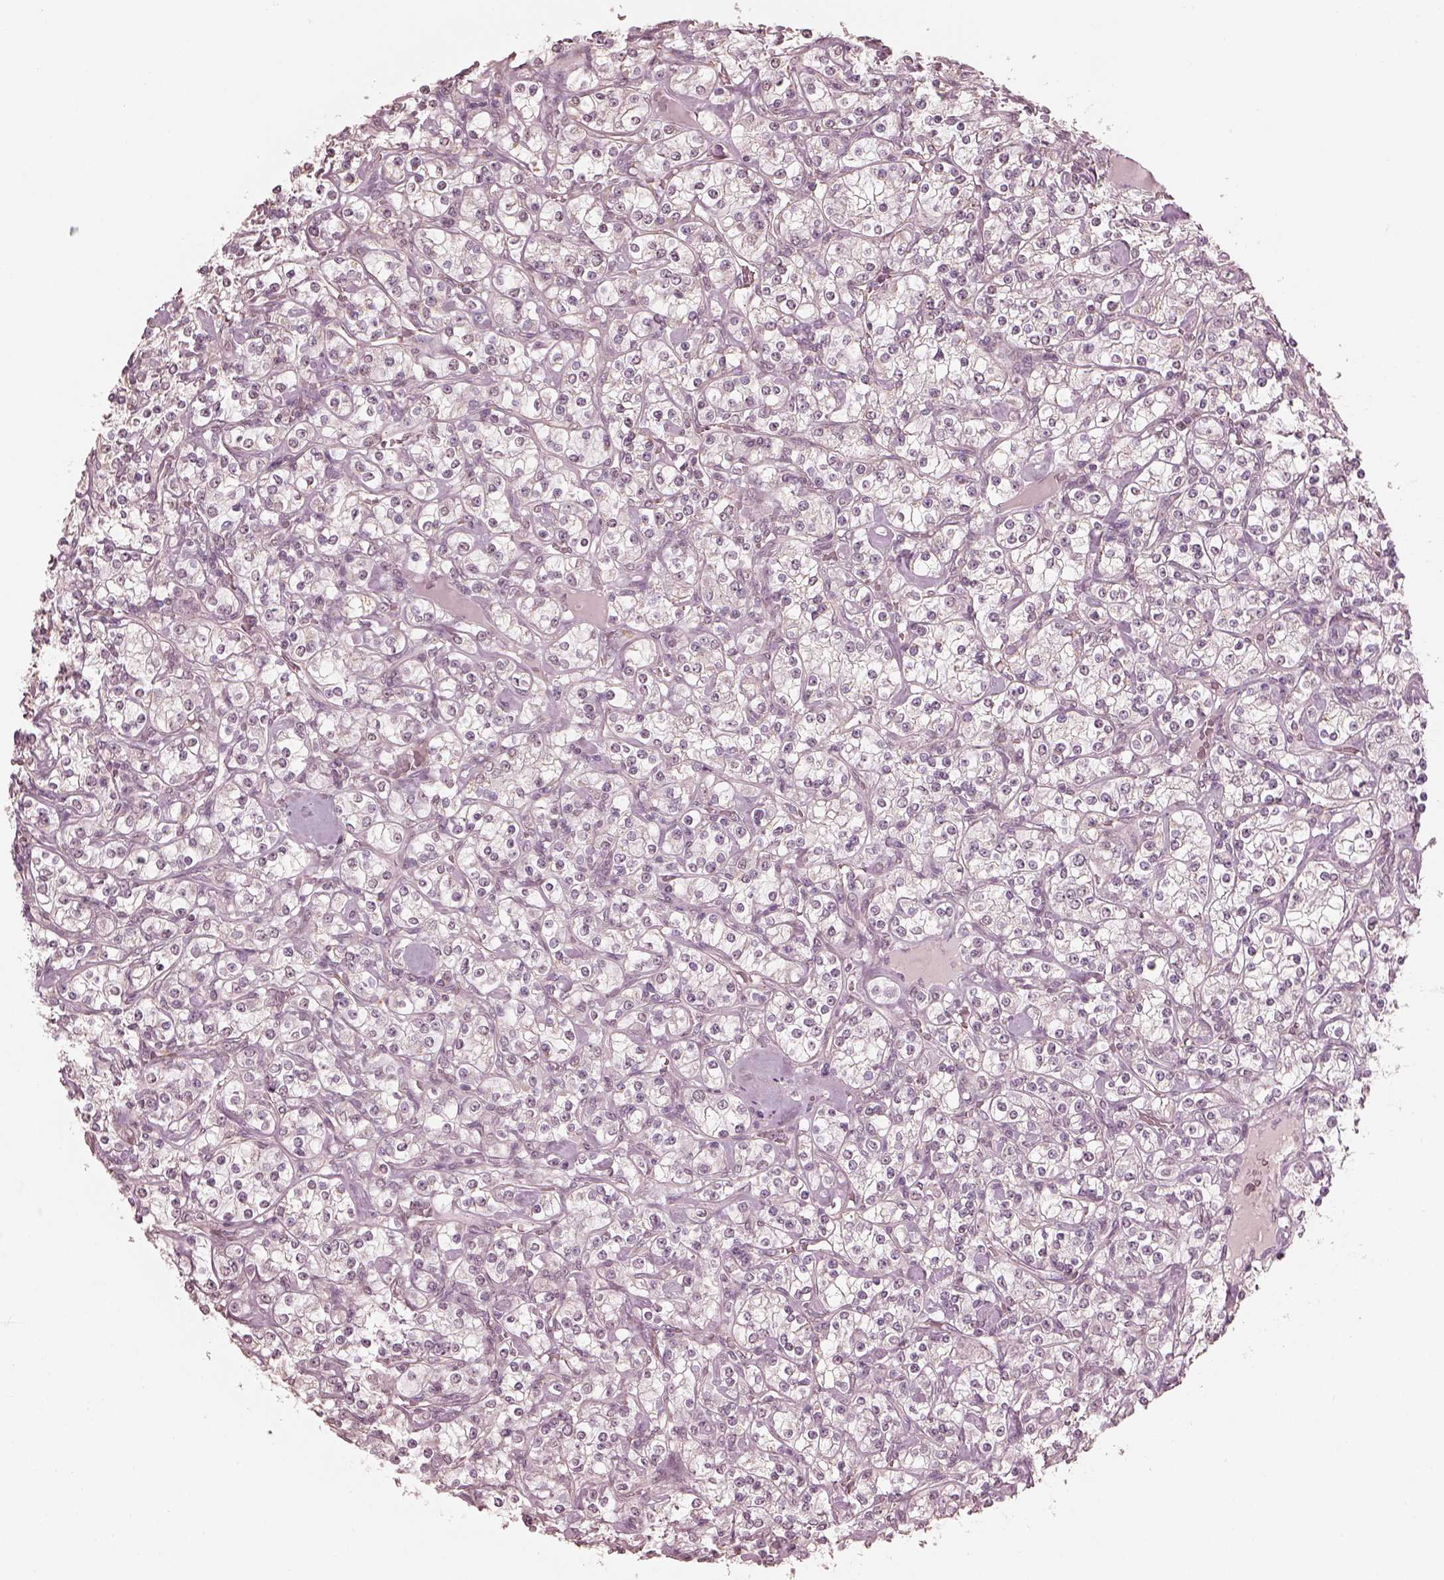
{"staining": {"intensity": "negative", "quantity": "none", "location": "none"}, "tissue": "renal cancer", "cell_type": "Tumor cells", "image_type": "cancer", "snomed": [{"axis": "morphology", "description": "Adenocarcinoma, NOS"}, {"axis": "topography", "description": "Kidney"}], "caption": "Human renal cancer (adenocarcinoma) stained for a protein using immunohistochemistry exhibits no expression in tumor cells.", "gene": "SLC7A4", "patient": {"sex": "male", "age": 77}}